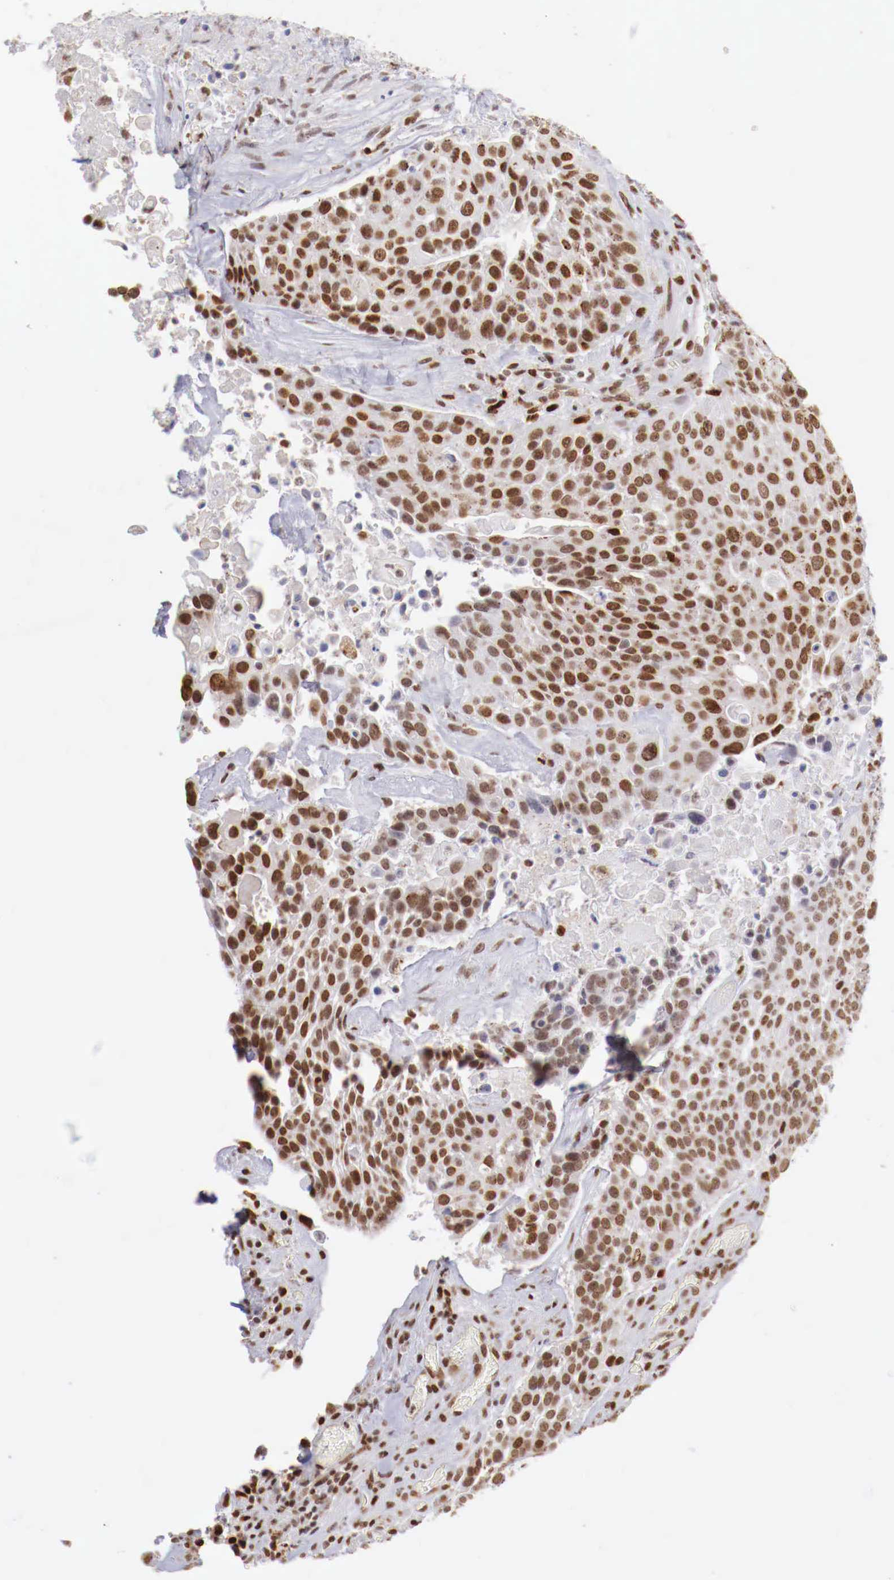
{"staining": {"intensity": "moderate", "quantity": ">75%", "location": "nuclear"}, "tissue": "urothelial cancer", "cell_type": "Tumor cells", "image_type": "cancer", "snomed": [{"axis": "morphology", "description": "Urothelial carcinoma, High grade"}, {"axis": "topography", "description": "Urinary bladder"}], "caption": "Urothelial carcinoma (high-grade) stained with a protein marker reveals moderate staining in tumor cells.", "gene": "MAX", "patient": {"sex": "male", "age": 74}}